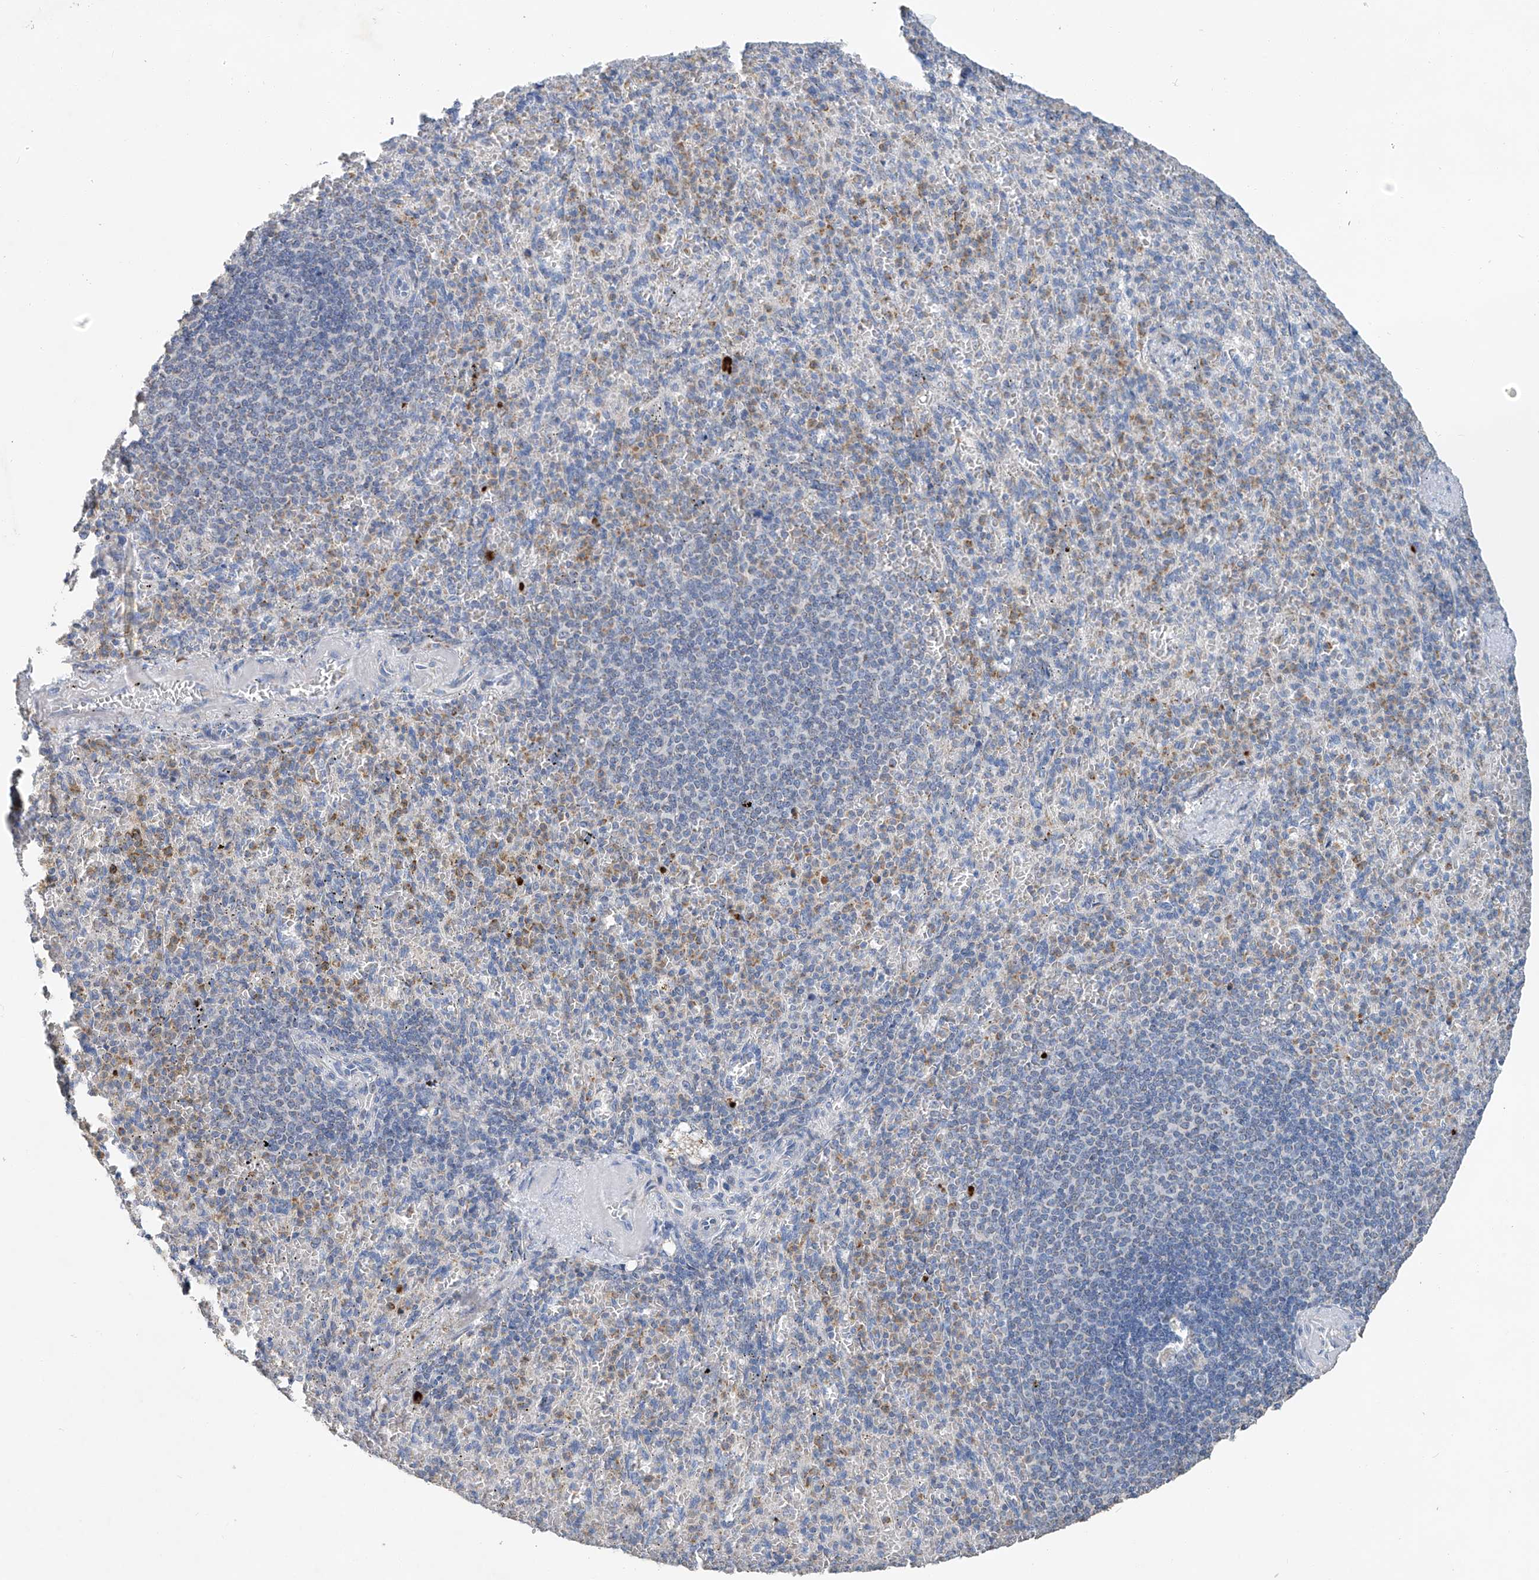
{"staining": {"intensity": "moderate", "quantity": "<25%", "location": "cytoplasmic/membranous"}, "tissue": "spleen", "cell_type": "Cells in red pulp", "image_type": "normal", "snomed": [{"axis": "morphology", "description": "Normal tissue, NOS"}, {"axis": "topography", "description": "Spleen"}], "caption": "This histopathology image shows IHC staining of unremarkable spleen, with low moderate cytoplasmic/membranous staining in approximately <25% of cells in red pulp.", "gene": "KLF15", "patient": {"sex": "female", "age": 74}}